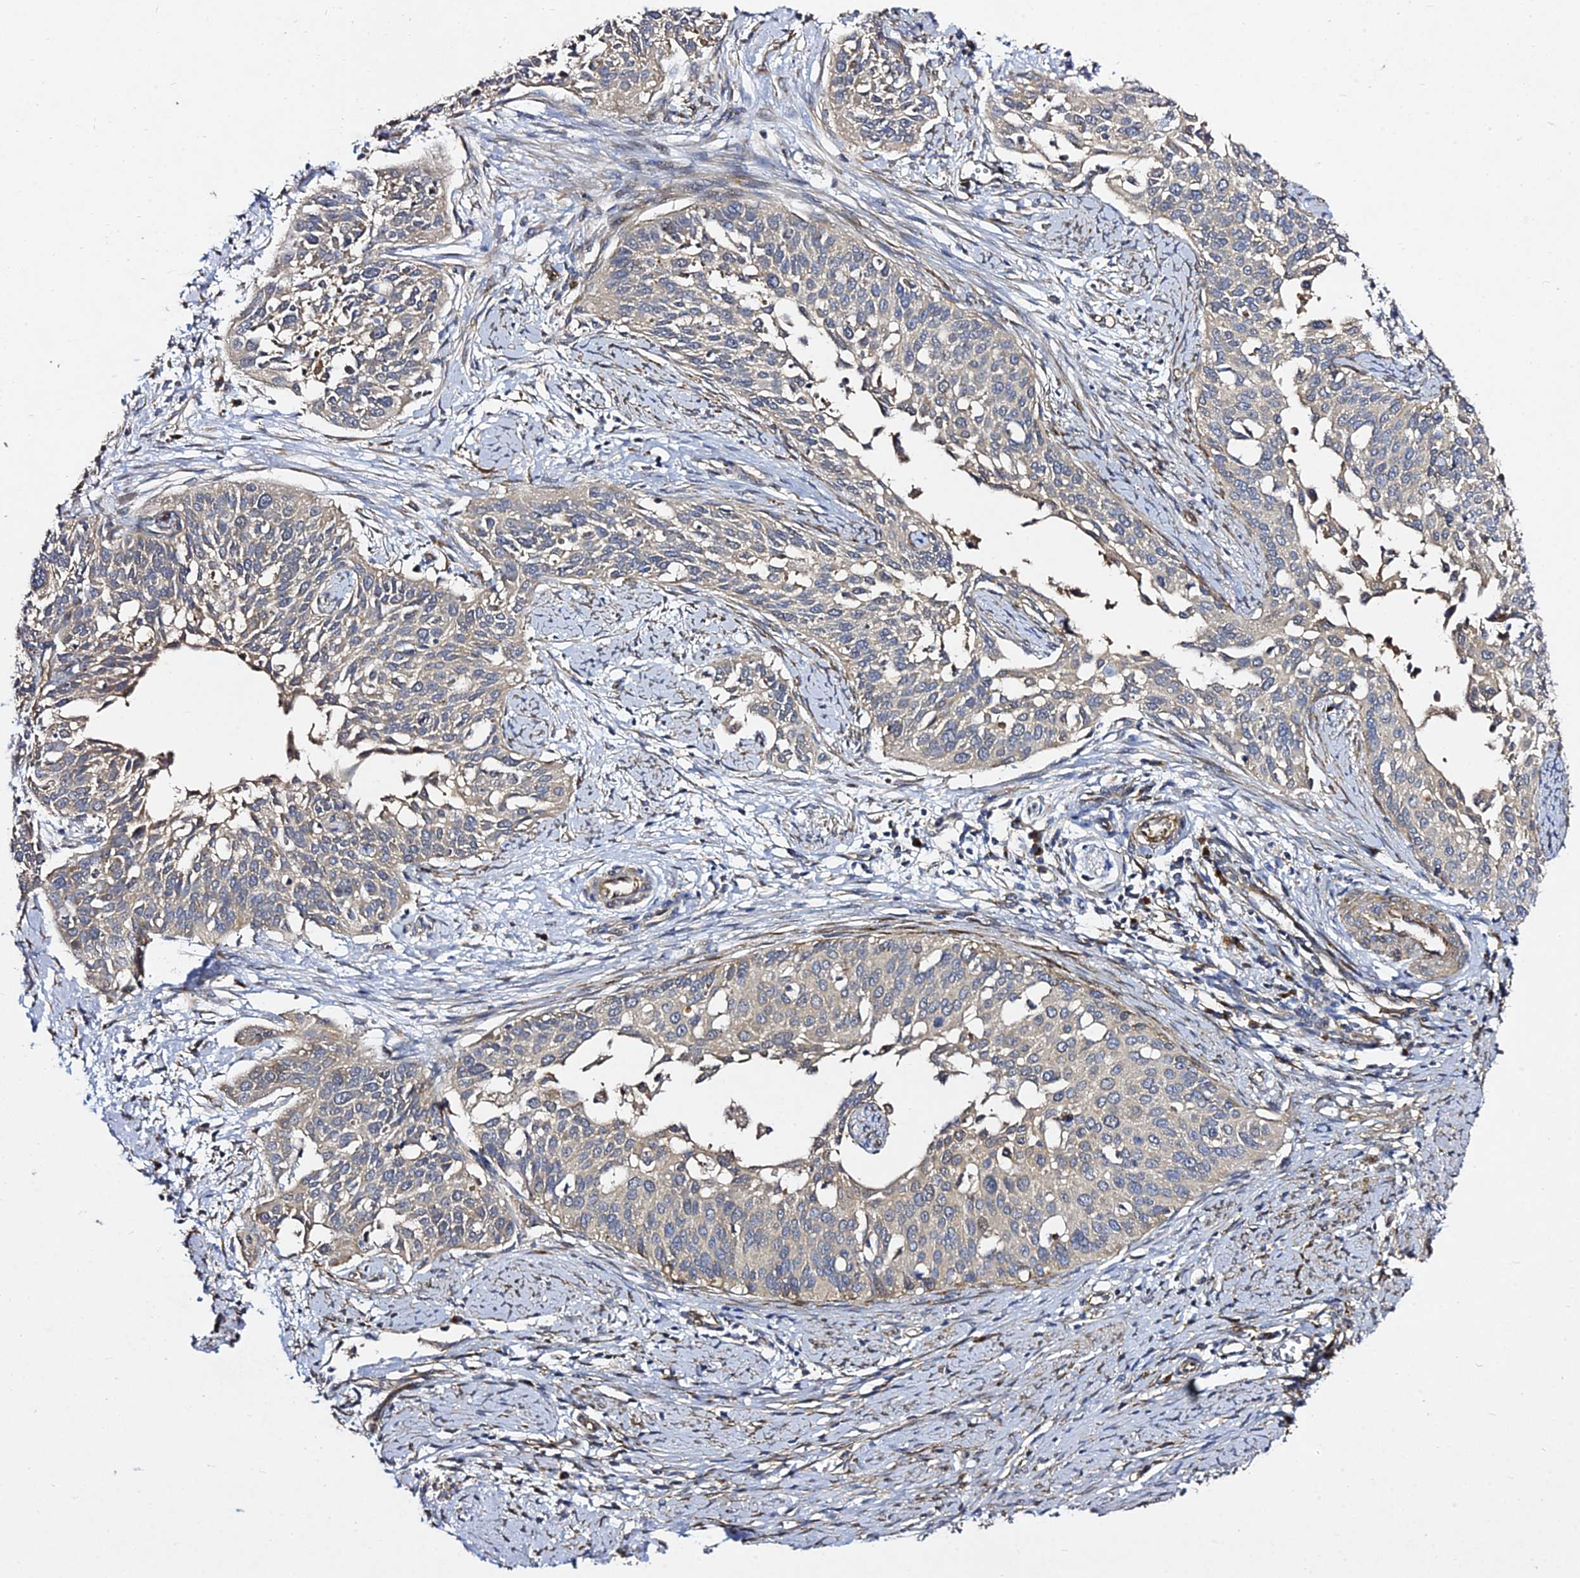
{"staining": {"intensity": "negative", "quantity": "none", "location": "none"}, "tissue": "cervical cancer", "cell_type": "Tumor cells", "image_type": "cancer", "snomed": [{"axis": "morphology", "description": "Squamous cell carcinoma, NOS"}, {"axis": "topography", "description": "Cervix"}], "caption": "There is no significant positivity in tumor cells of cervical squamous cell carcinoma.", "gene": "GRTP1", "patient": {"sex": "female", "age": 44}}